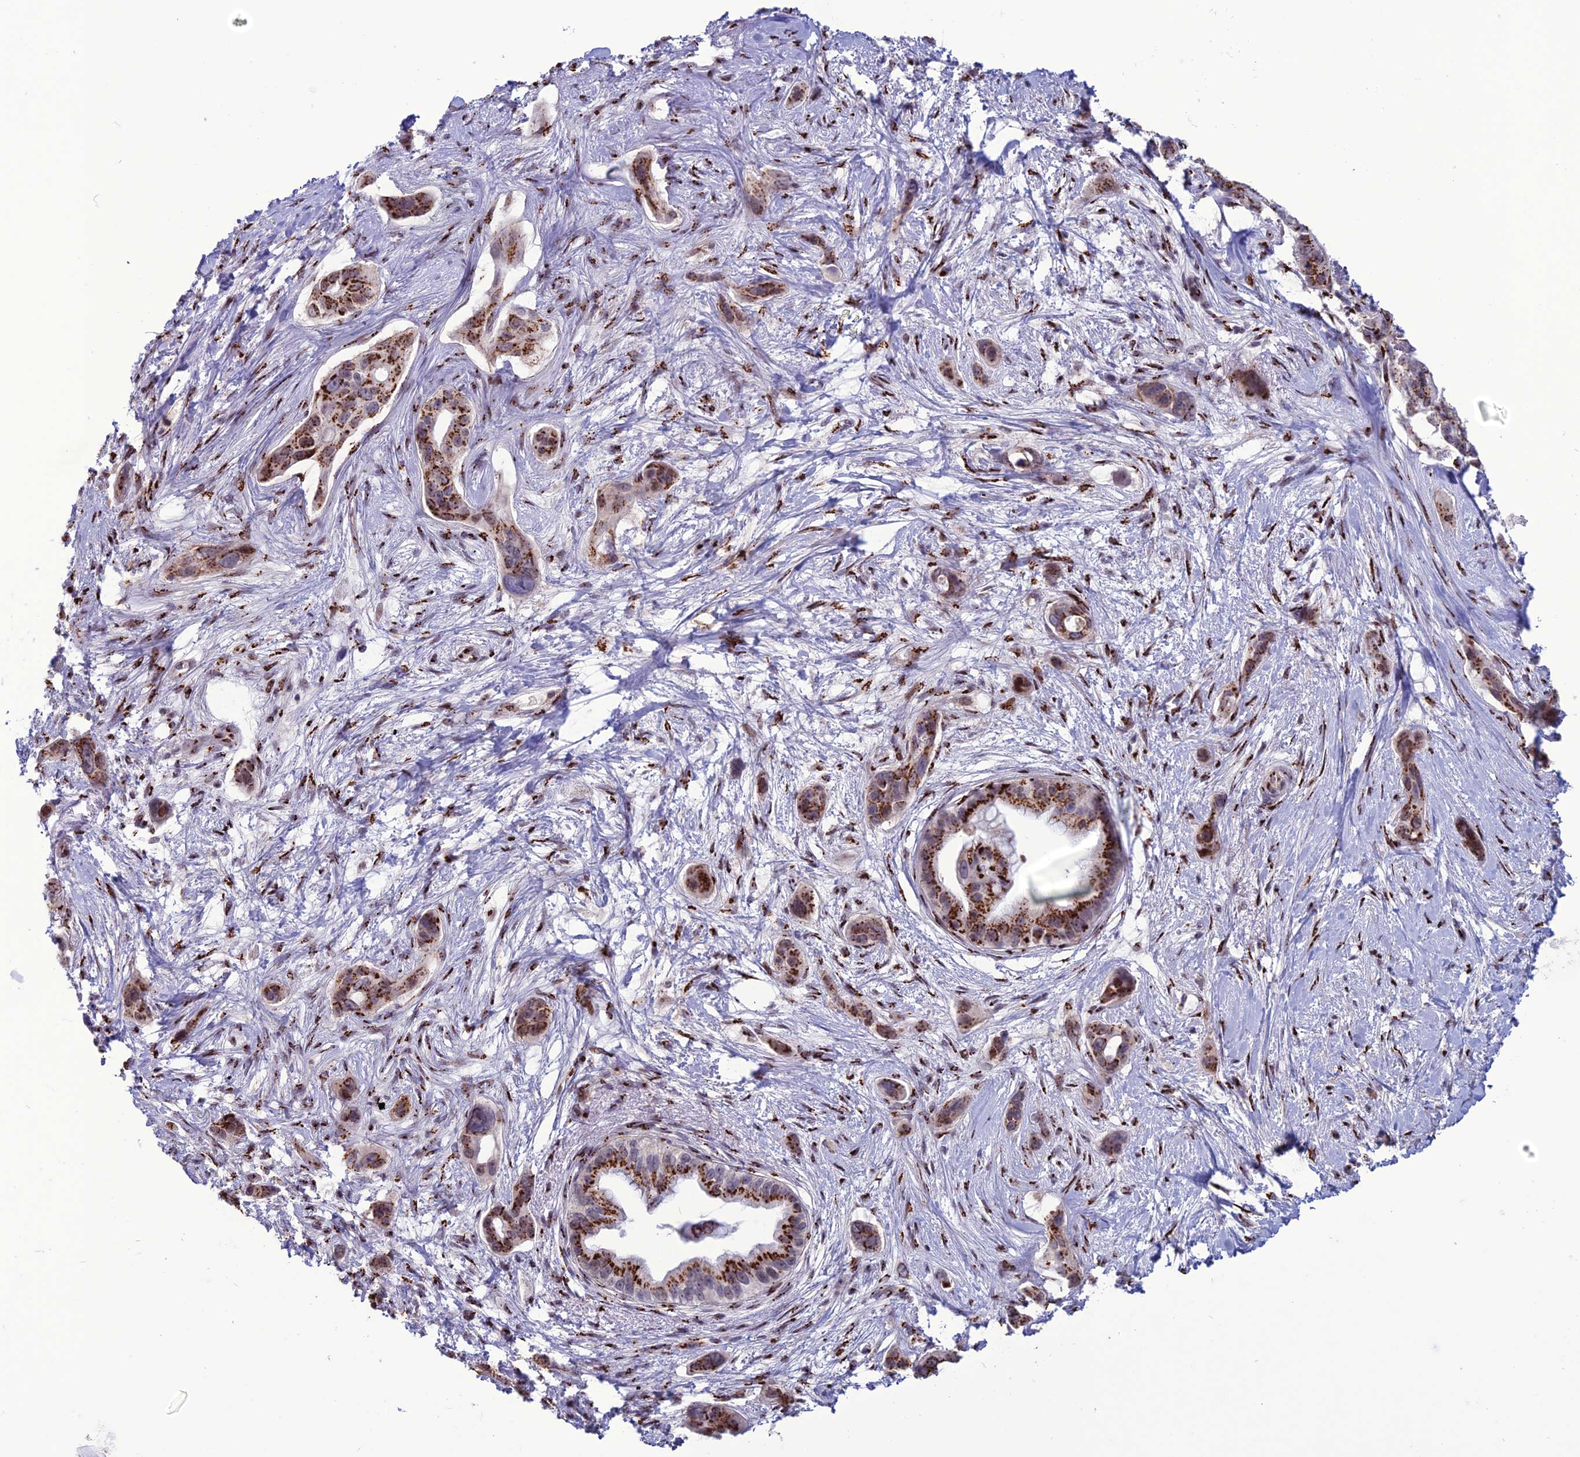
{"staining": {"intensity": "strong", "quantity": ">75%", "location": "cytoplasmic/membranous"}, "tissue": "pancreatic cancer", "cell_type": "Tumor cells", "image_type": "cancer", "snomed": [{"axis": "morphology", "description": "Adenocarcinoma, NOS"}, {"axis": "topography", "description": "Pancreas"}], "caption": "Protein expression by immunohistochemistry (IHC) reveals strong cytoplasmic/membranous staining in approximately >75% of tumor cells in pancreatic adenocarcinoma.", "gene": "PLEKHA4", "patient": {"sex": "male", "age": 72}}